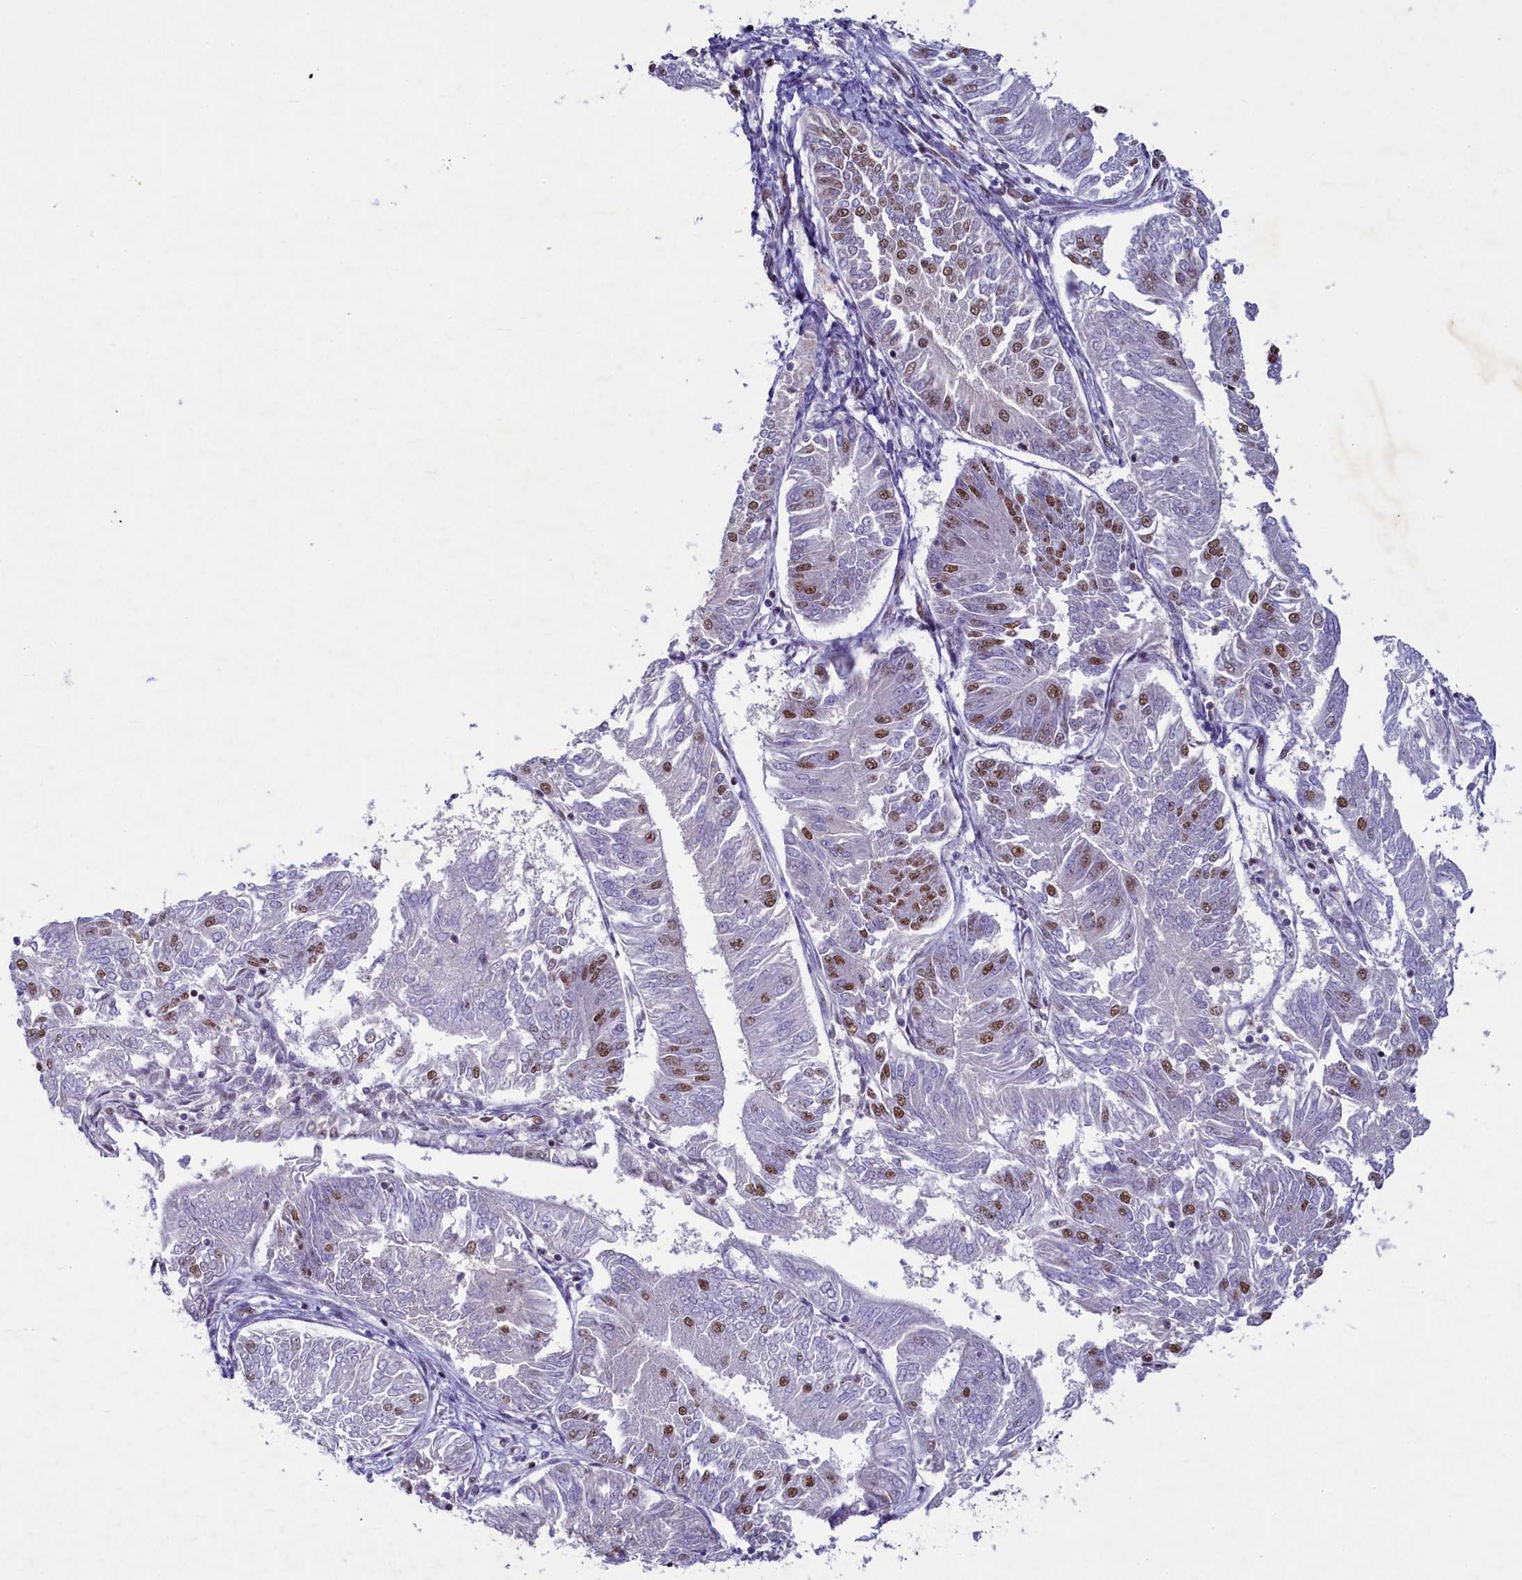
{"staining": {"intensity": "moderate", "quantity": "<25%", "location": "nuclear"}, "tissue": "endometrial cancer", "cell_type": "Tumor cells", "image_type": "cancer", "snomed": [{"axis": "morphology", "description": "Adenocarcinoma, NOS"}, {"axis": "topography", "description": "Endometrium"}], "caption": "The photomicrograph exhibits a brown stain indicating the presence of a protein in the nuclear of tumor cells in adenocarcinoma (endometrial).", "gene": "ANKS3", "patient": {"sex": "female", "age": 58}}